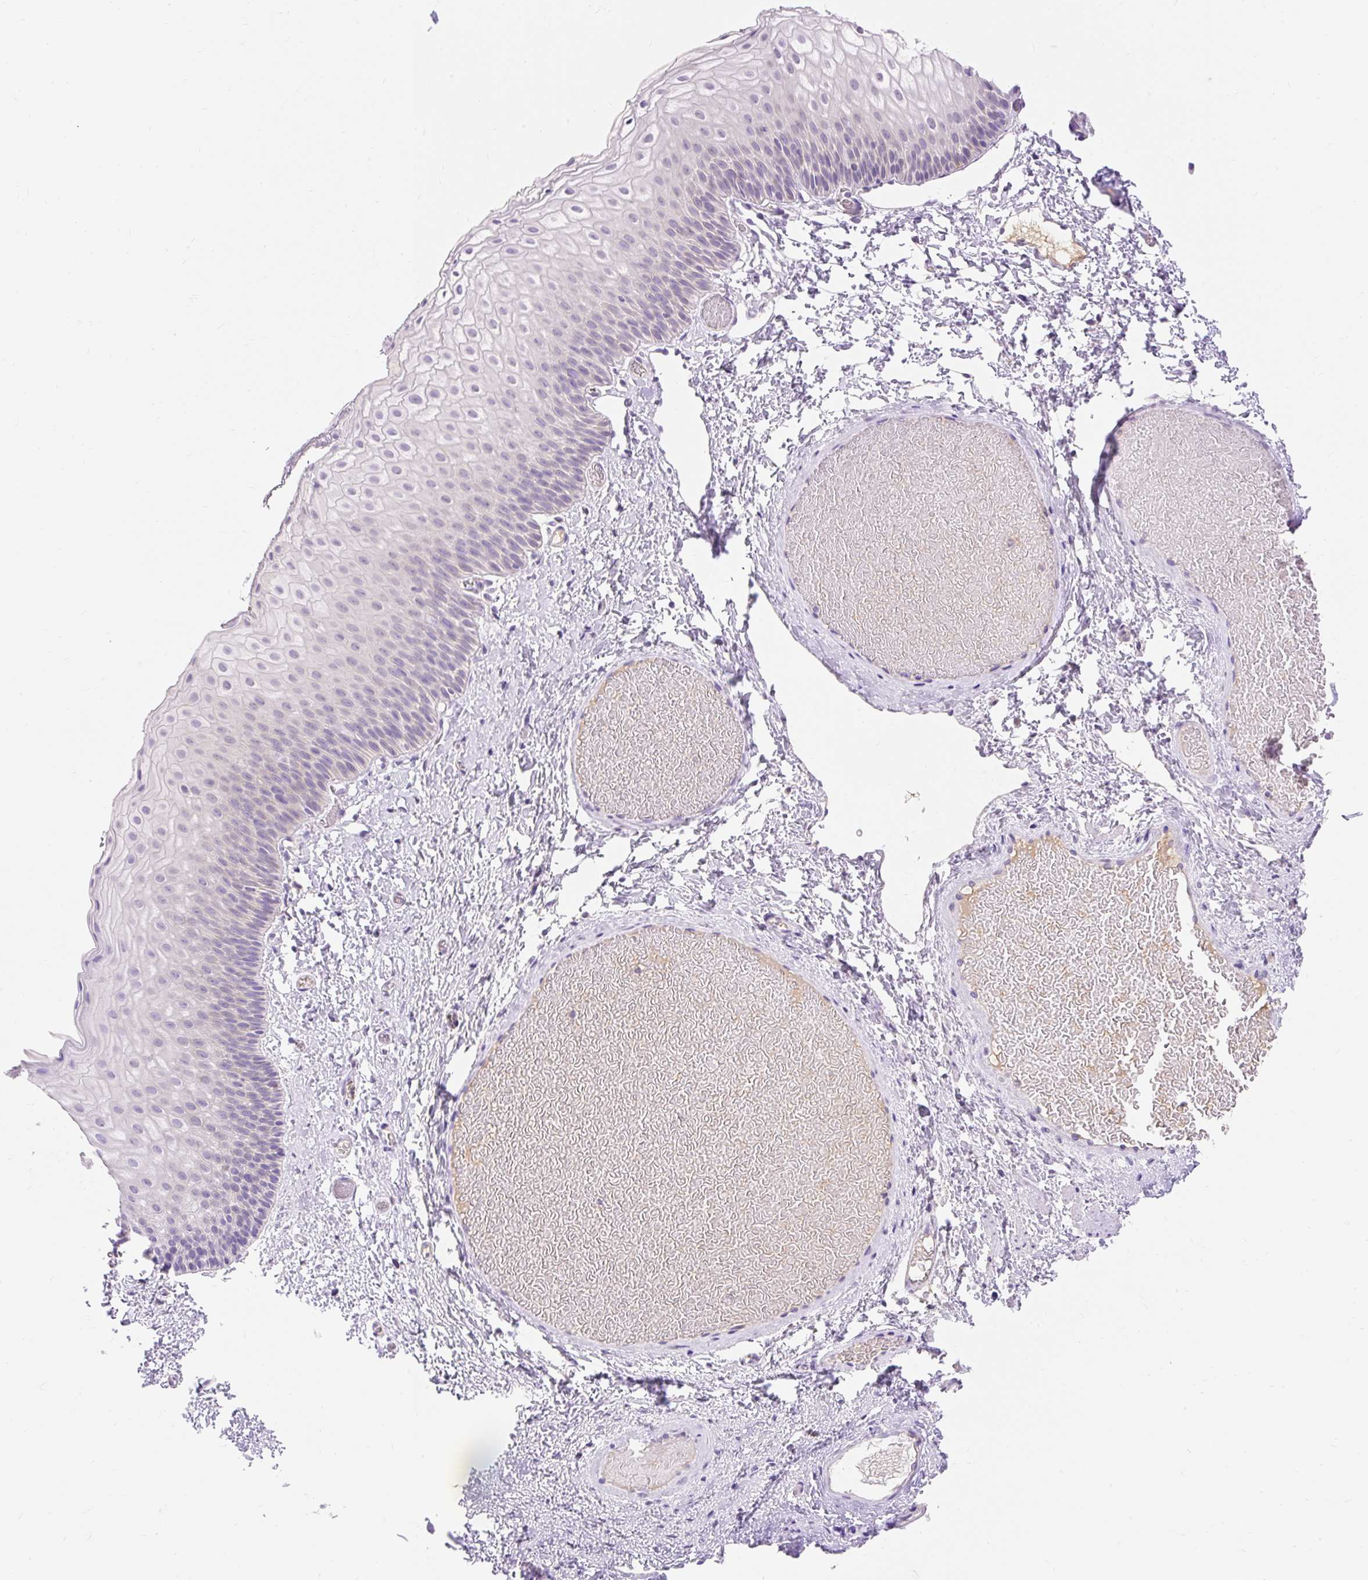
{"staining": {"intensity": "negative", "quantity": "none", "location": "none"}, "tissue": "skin", "cell_type": "Epidermal cells", "image_type": "normal", "snomed": [{"axis": "morphology", "description": "Normal tissue, NOS"}, {"axis": "topography", "description": "Anal"}], "caption": "An IHC image of unremarkable skin is shown. There is no staining in epidermal cells of skin. Nuclei are stained in blue.", "gene": "TMEM150C", "patient": {"sex": "female", "age": 40}}